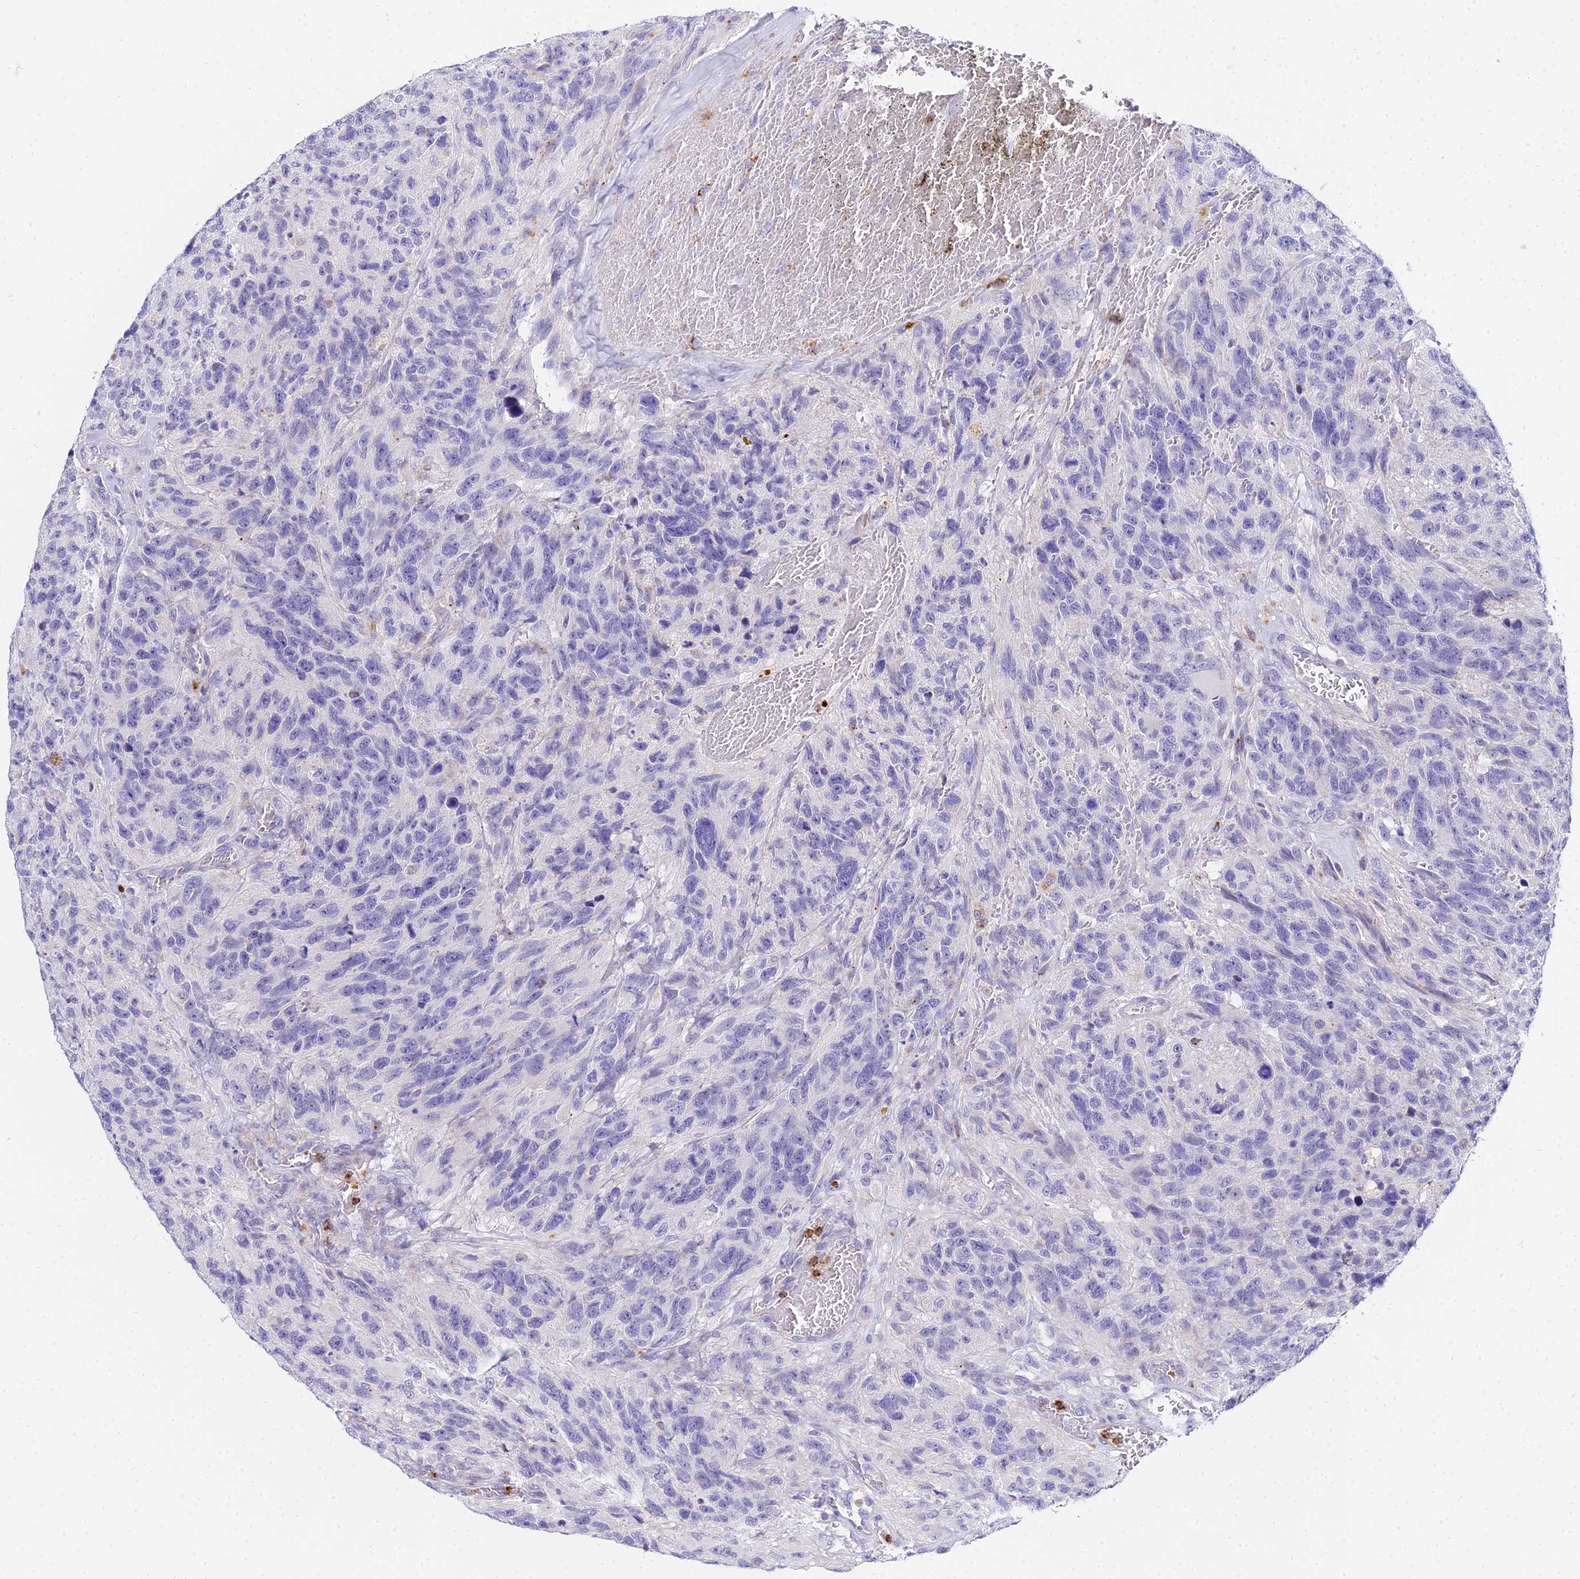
{"staining": {"intensity": "negative", "quantity": "none", "location": "none"}, "tissue": "glioma", "cell_type": "Tumor cells", "image_type": "cancer", "snomed": [{"axis": "morphology", "description": "Glioma, malignant, High grade"}, {"axis": "topography", "description": "Brain"}], "caption": "There is no significant positivity in tumor cells of malignant high-grade glioma.", "gene": "VWC2L", "patient": {"sex": "male", "age": 69}}